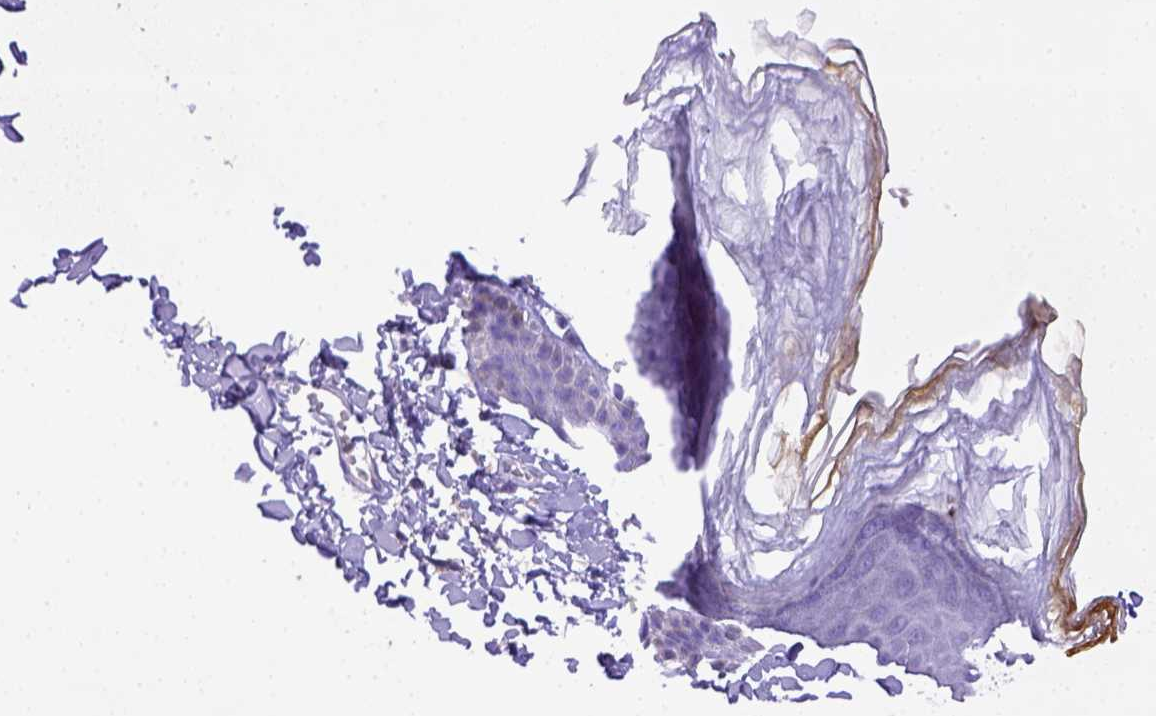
{"staining": {"intensity": "negative", "quantity": "none", "location": "none"}, "tissue": "skin", "cell_type": "Epidermal cells", "image_type": "normal", "snomed": [{"axis": "morphology", "description": "Normal tissue, NOS"}, {"axis": "topography", "description": "Anal"}], "caption": "The micrograph exhibits no staining of epidermal cells in benign skin. (DAB (3,3'-diaminobenzidine) IHC with hematoxylin counter stain).", "gene": "CD40", "patient": {"sex": "male", "age": 53}}